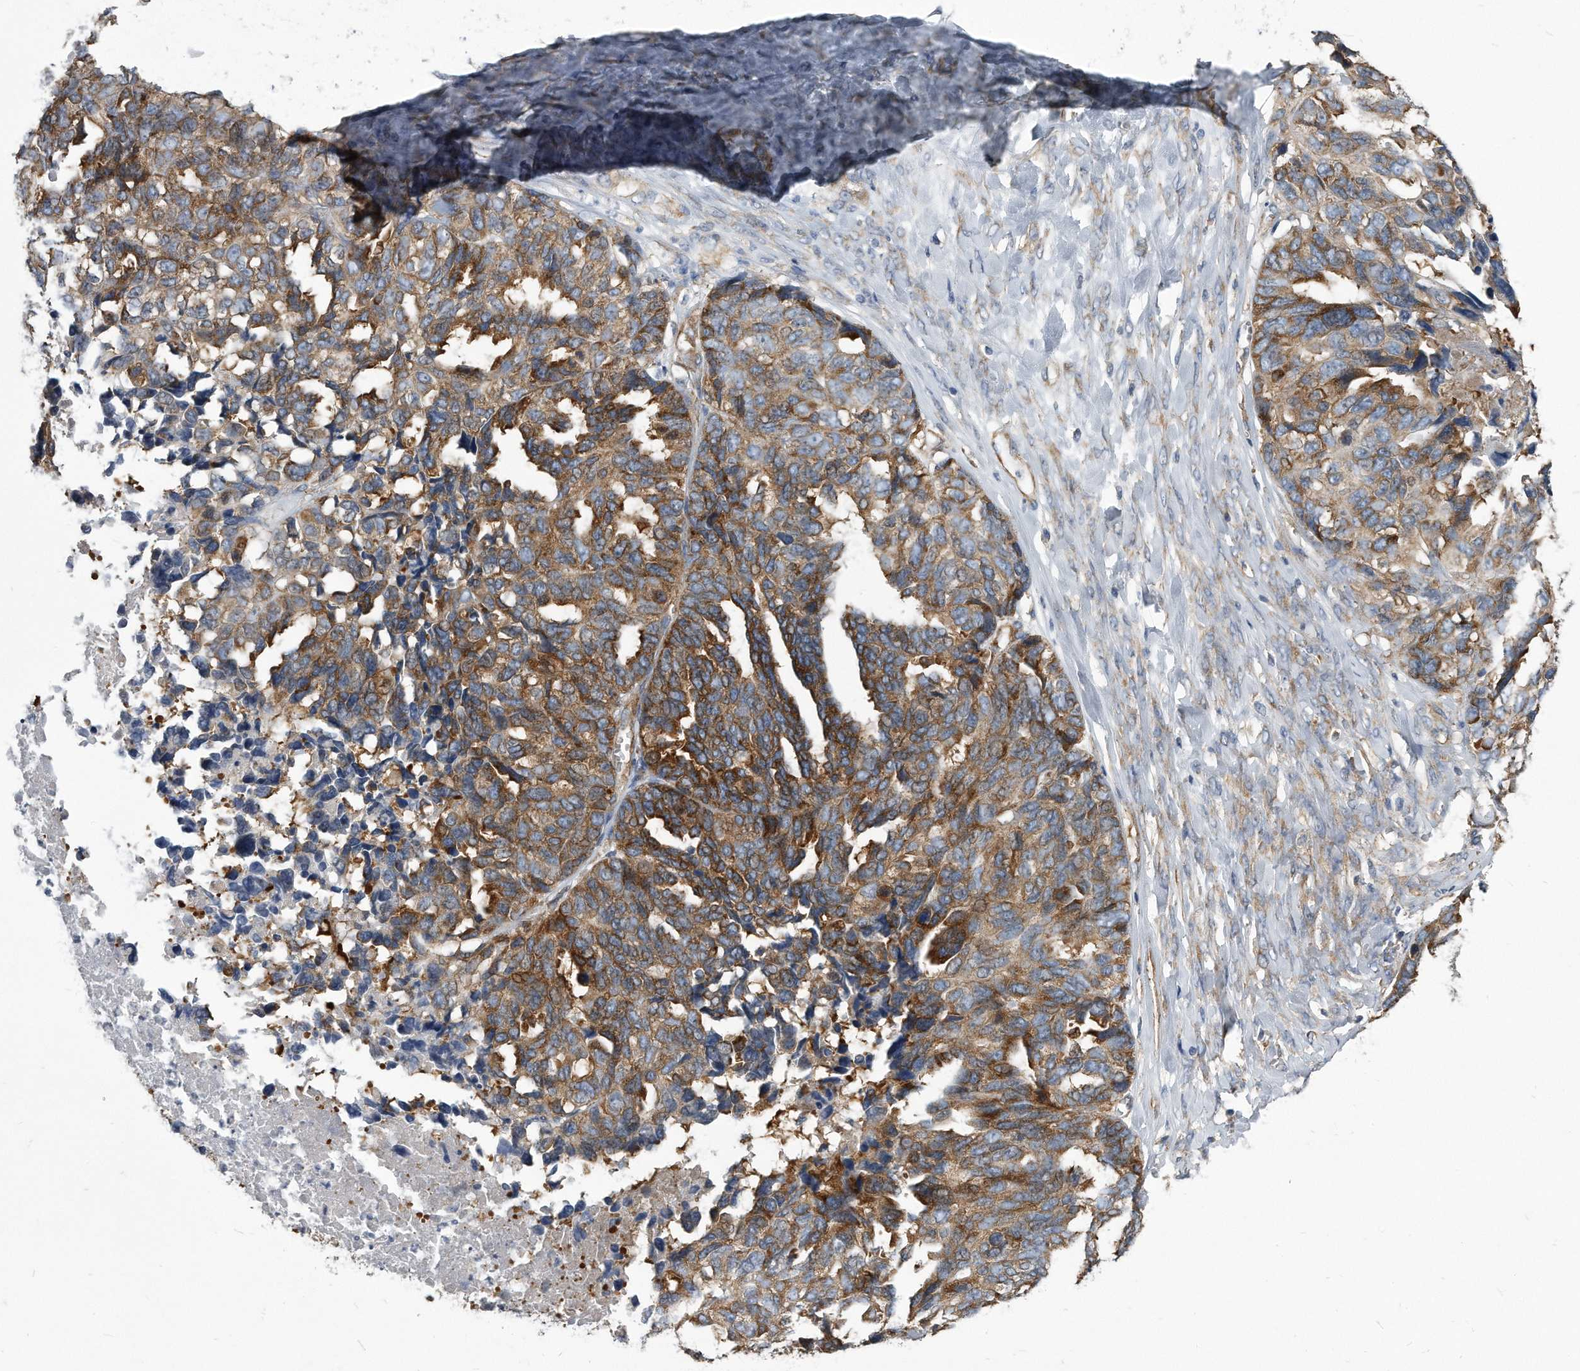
{"staining": {"intensity": "moderate", "quantity": ">75%", "location": "cytoplasmic/membranous"}, "tissue": "ovarian cancer", "cell_type": "Tumor cells", "image_type": "cancer", "snomed": [{"axis": "morphology", "description": "Cystadenocarcinoma, serous, NOS"}, {"axis": "topography", "description": "Ovary"}], "caption": "Serous cystadenocarcinoma (ovarian) stained with immunohistochemistry exhibits moderate cytoplasmic/membranous positivity in approximately >75% of tumor cells.", "gene": "EIF2B4", "patient": {"sex": "female", "age": 79}}